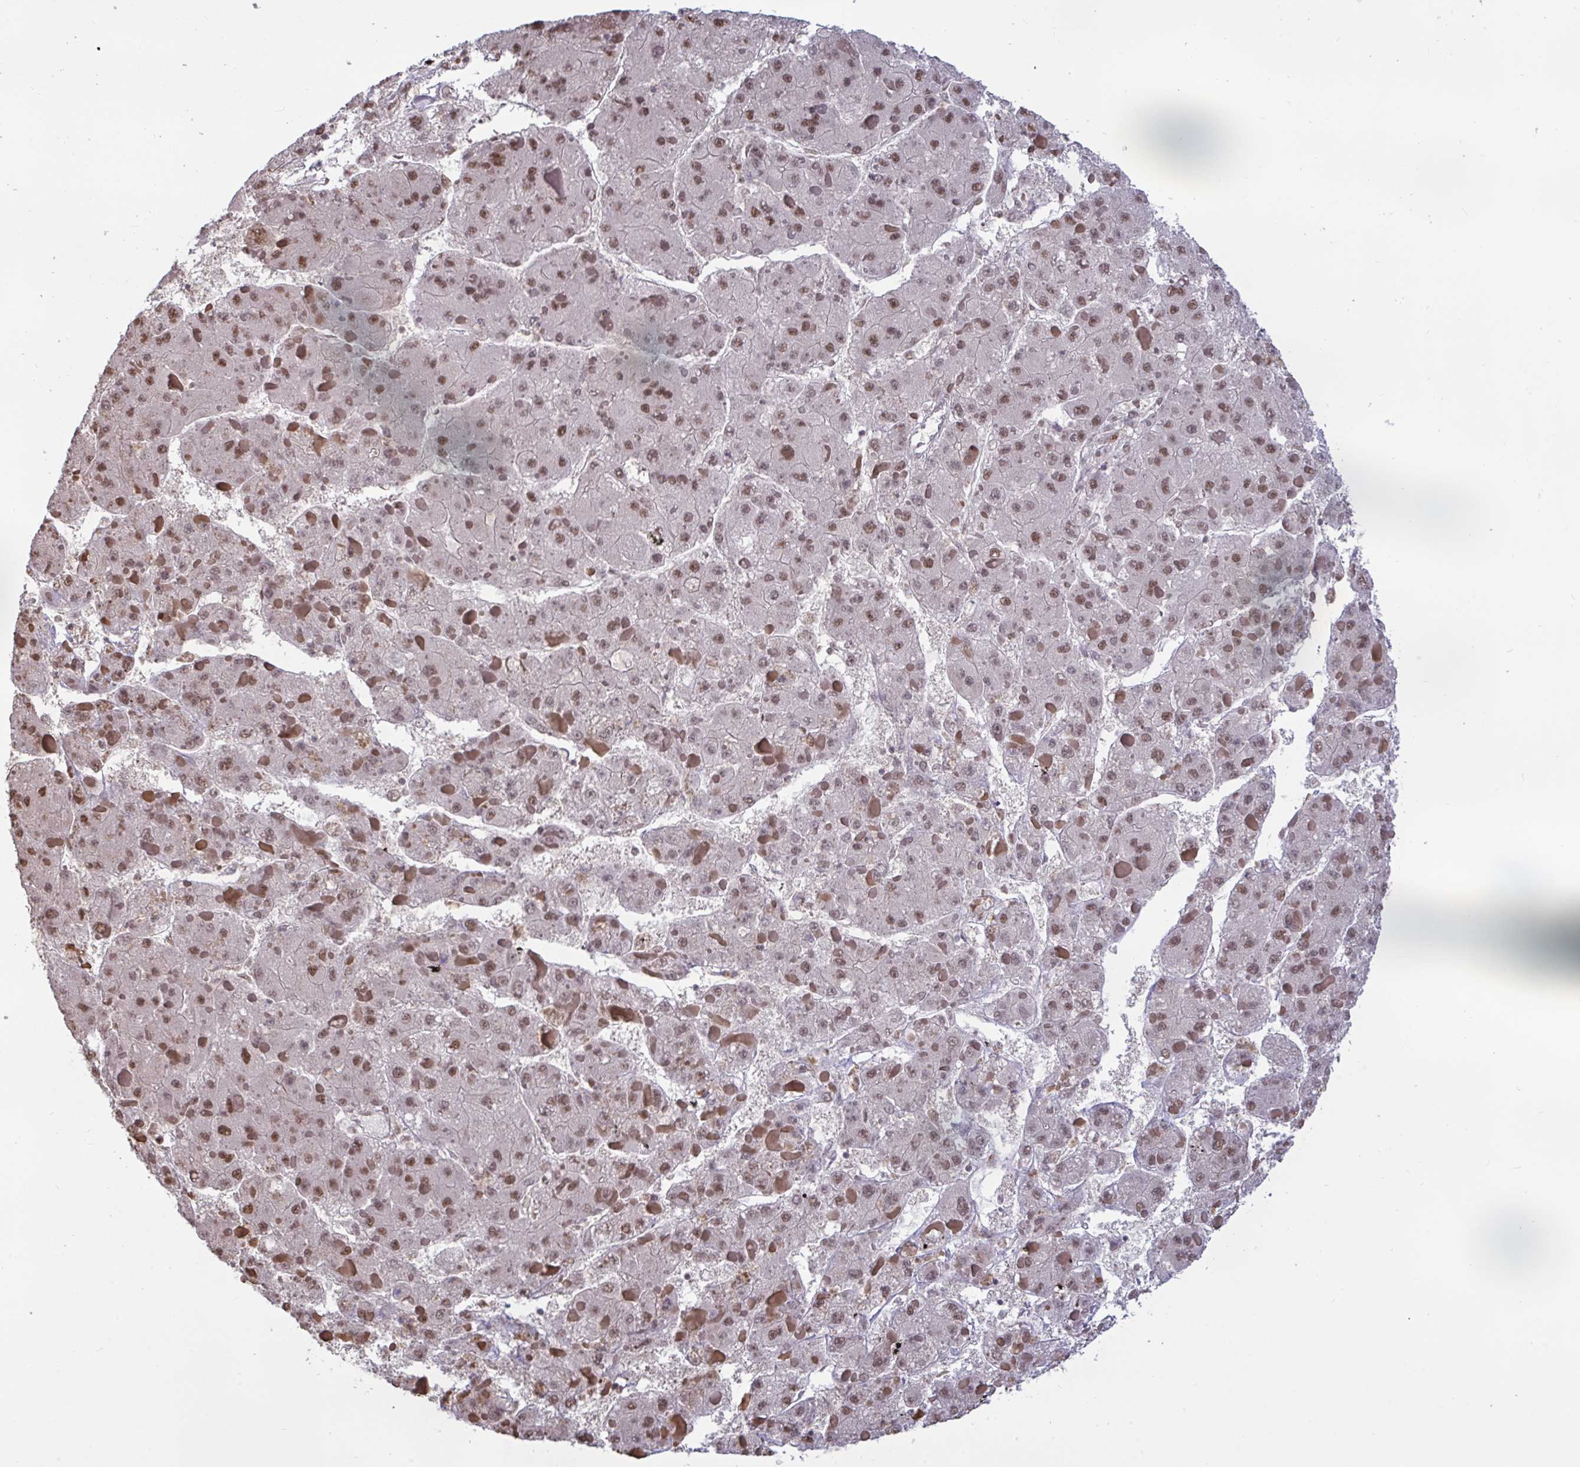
{"staining": {"intensity": "moderate", "quantity": ">75%", "location": "nuclear"}, "tissue": "liver cancer", "cell_type": "Tumor cells", "image_type": "cancer", "snomed": [{"axis": "morphology", "description": "Carcinoma, Hepatocellular, NOS"}, {"axis": "topography", "description": "Liver"}], "caption": "Liver hepatocellular carcinoma stained with DAB immunohistochemistry reveals medium levels of moderate nuclear staining in approximately >75% of tumor cells.", "gene": "PUF60", "patient": {"sex": "female", "age": 73}}